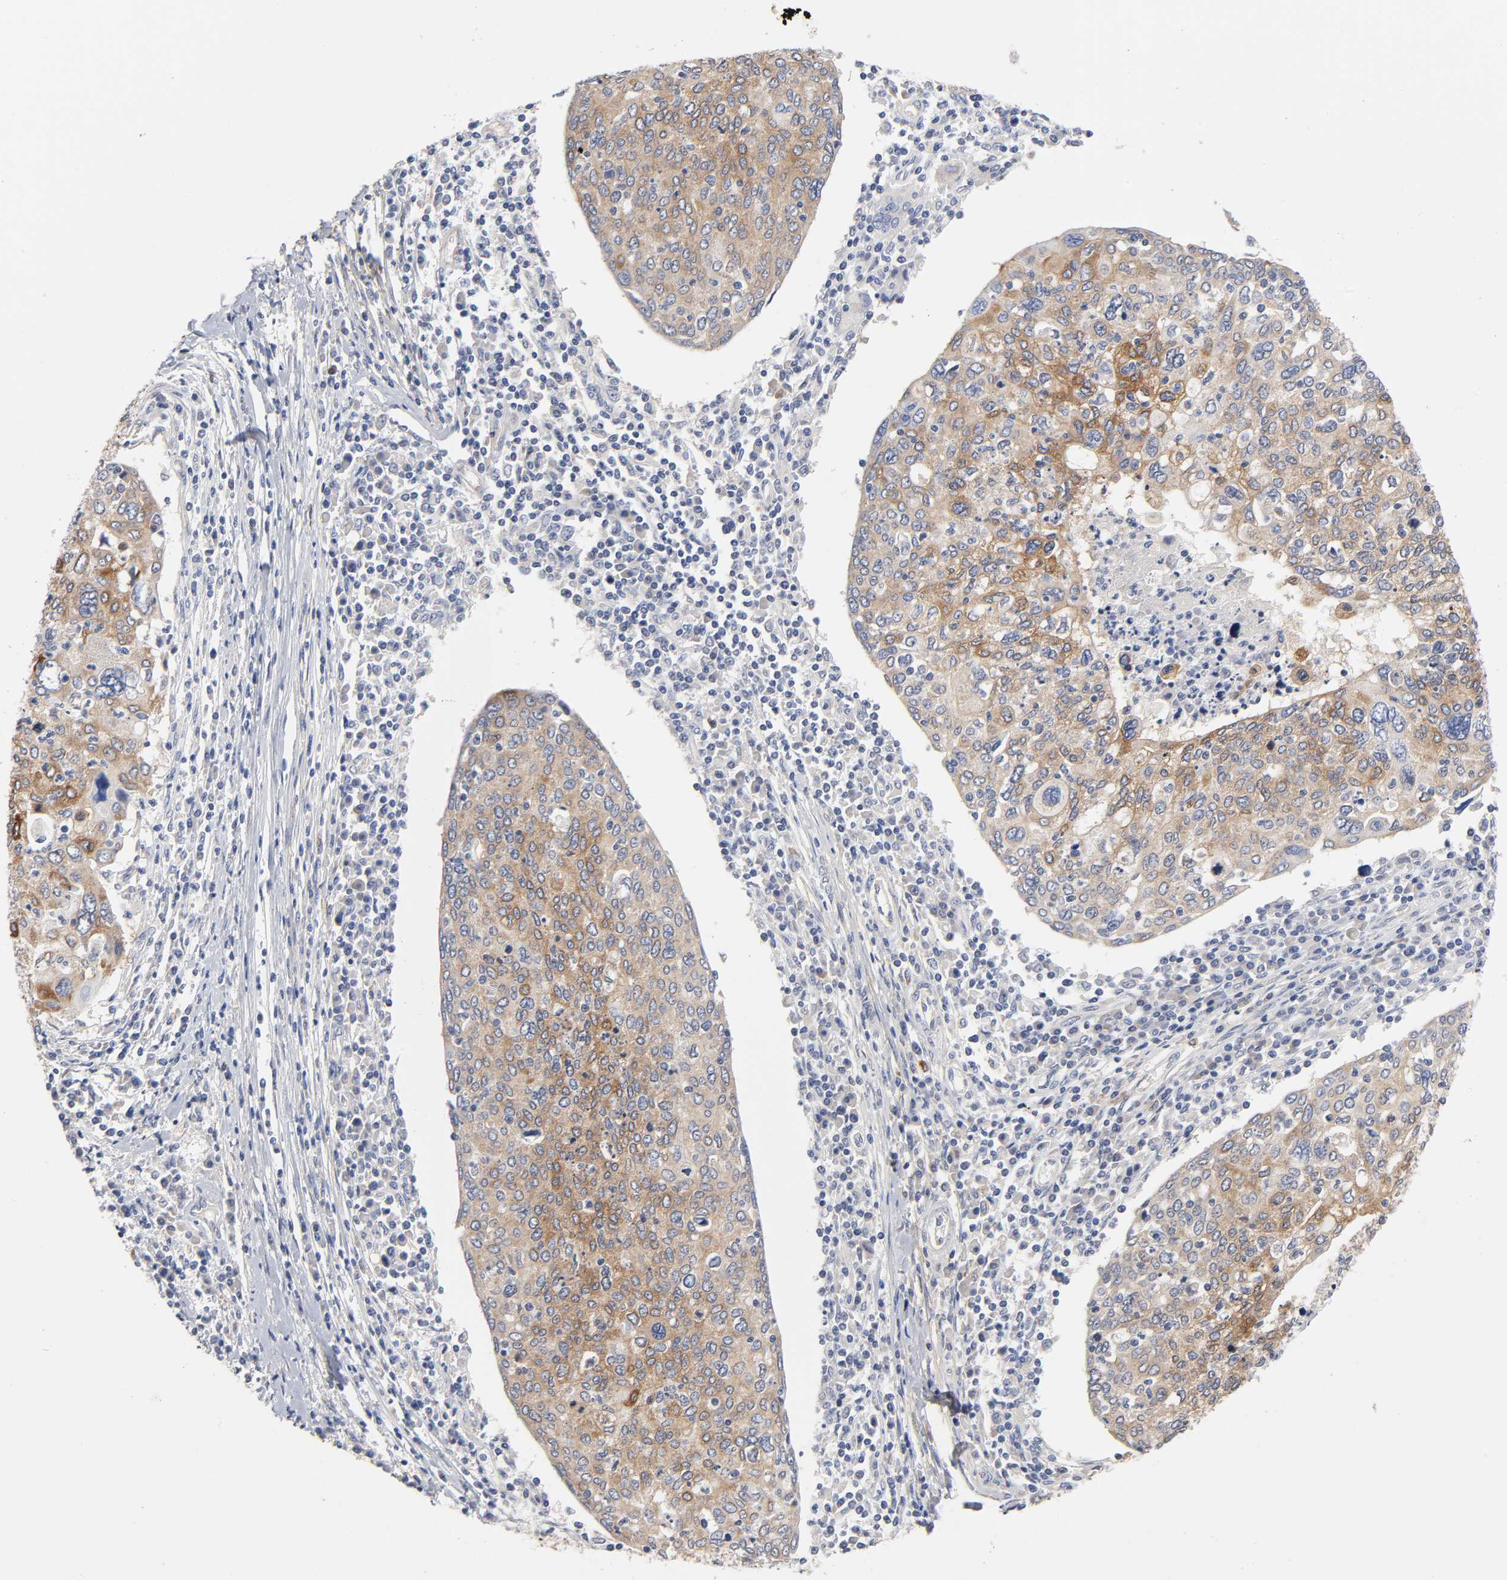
{"staining": {"intensity": "moderate", "quantity": ">75%", "location": "cytoplasmic/membranous"}, "tissue": "cervical cancer", "cell_type": "Tumor cells", "image_type": "cancer", "snomed": [{"axis": "morphology", "description": "Squamous cell carcinoma, NOS"}, {"axis": "topography", "description": "Cervix"}], "caption": "Moderate cytoplasmic/membranous staining is identified in about >75% of tumor cells in squamous cell carcinoma (cervical).", "gene": "C17orf75", "patient": {"sex": "female", "age": 40}}